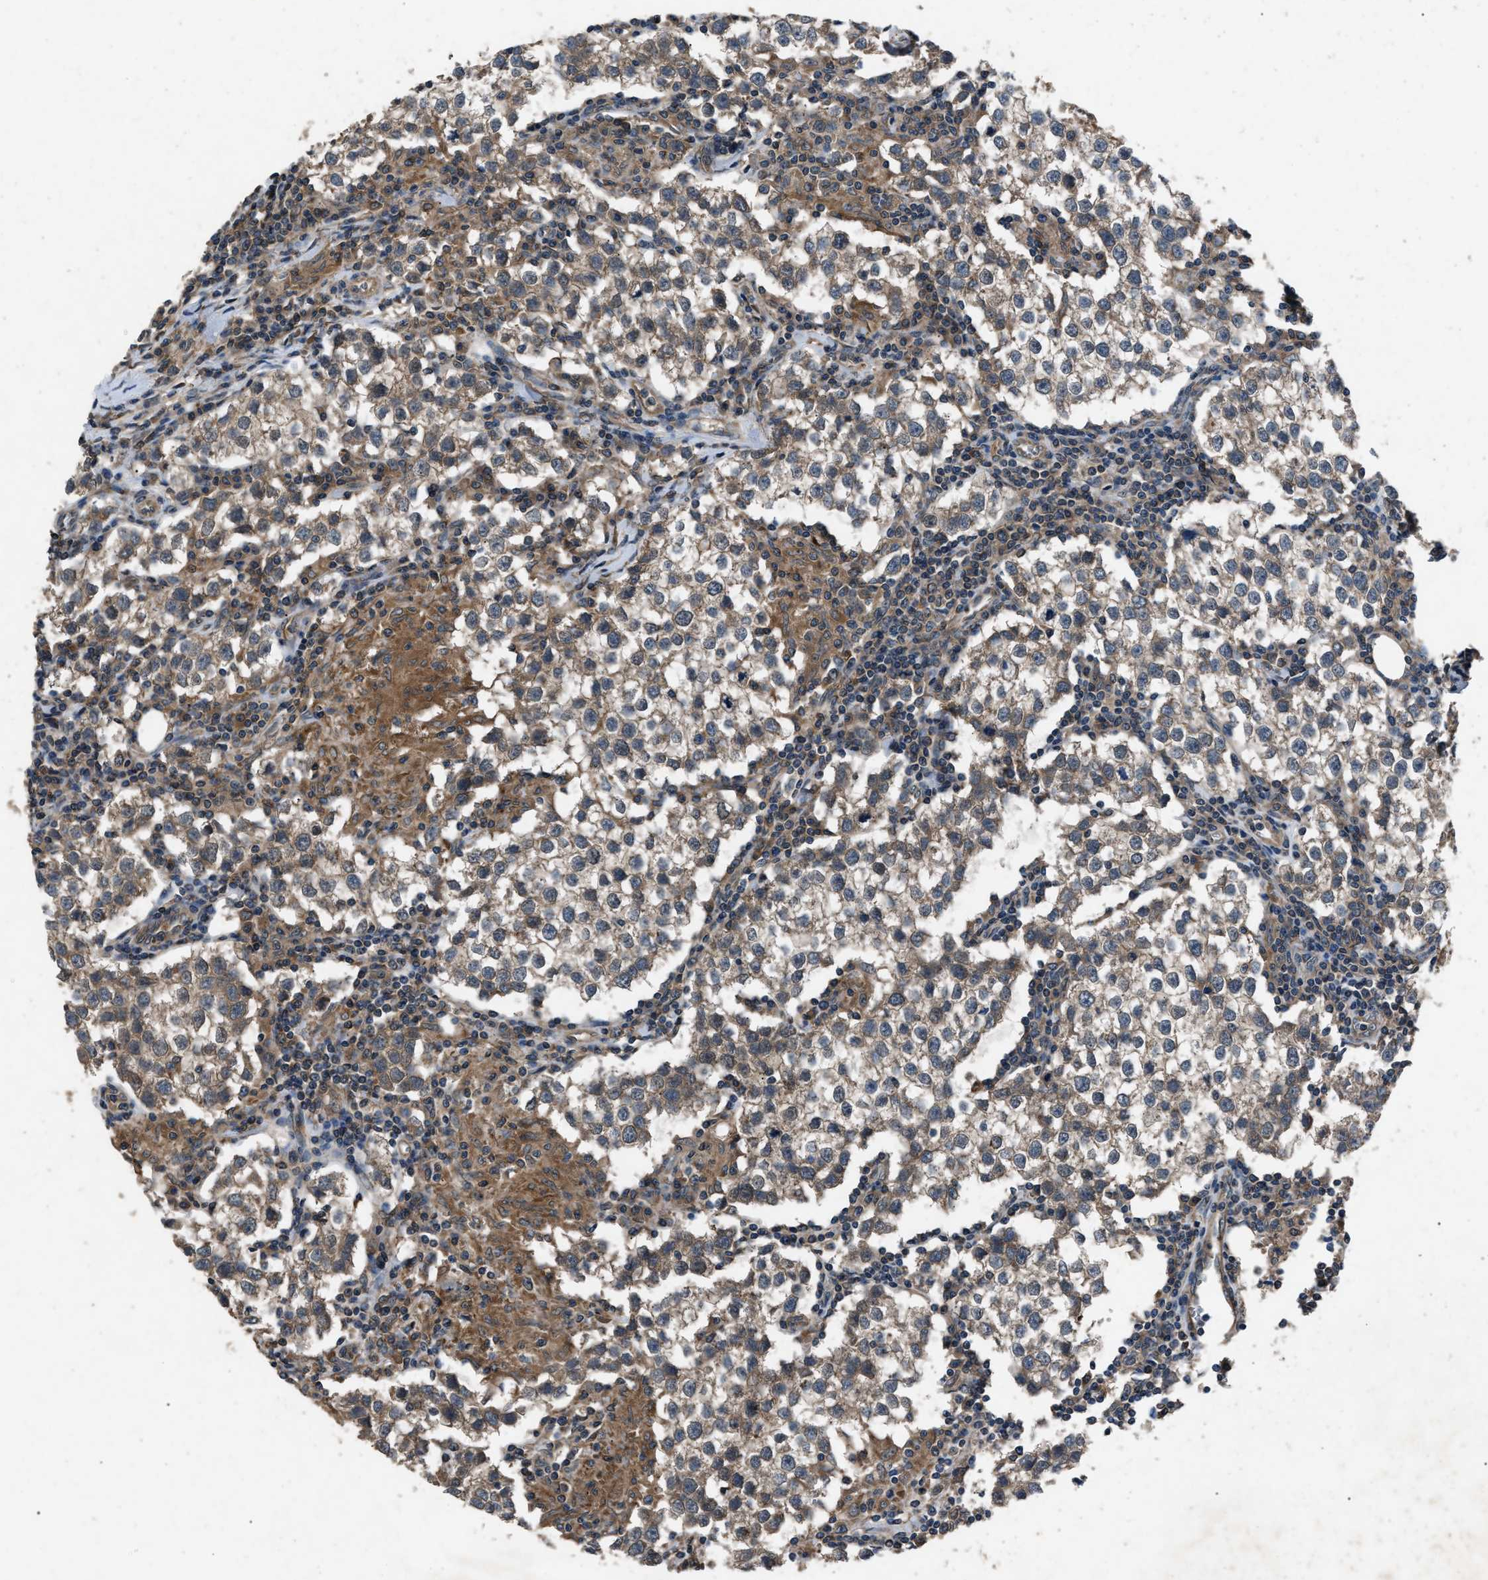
{"staining": {"intensity": "weak", "quantity": ">75%", "location": "cytoplasmic/membranous"}, "tissue": "testis cancer", "cell_type": "Tumor cells", "image_type": "cancer", "snomed": [{"axis": "morphology", "description": "Seminoma, NOS"}, {"axis": "morphology", "description": "Carcinoma, Embryonal, NOS"}, {"axis": "topography", "description": "Testis"}], "caption": "Weak cytoplasmic/membranous protein positivity is identified in approximately >75% of tumor cells in testis cancer.", "gene": "PPID", "patient": {"sex": "male", "age": 36}}